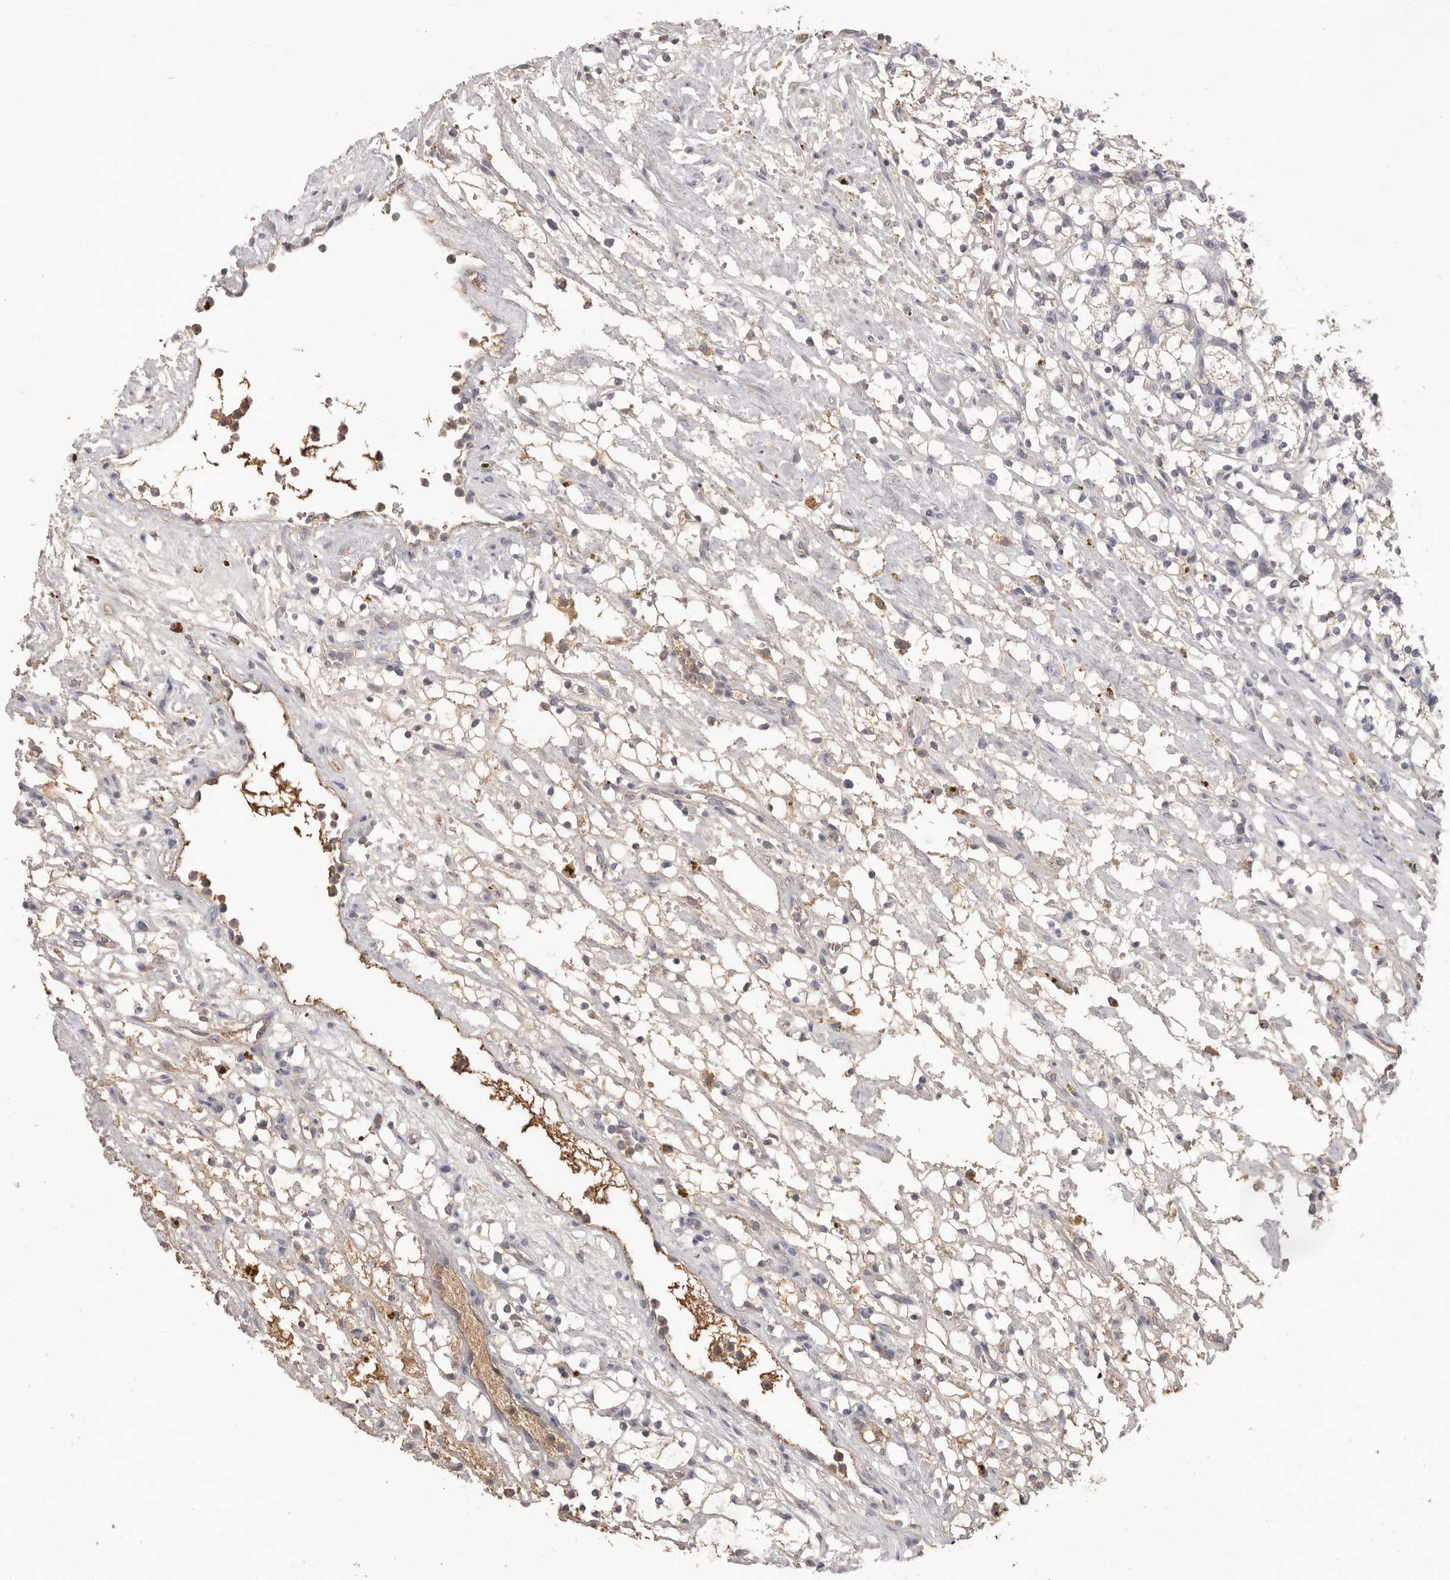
{"staining": {"intensity": "negative", "quantity": "none", "location": "none"}, "tissue": "renal cancer", "cell_type": "Tumor cells", "image_type": "cancer", "snomed": [{"axis": "morphology", "description": "Adenocarcinoma, NOS"}, {"axis": "topography", "description": "Kidney"}], "caption": "DAB immunohistochemical staining of human renal cancer (adenocarcinoma) exhibits no significant positivity in tumor cells. (Immunohistochemistry (ihc), brightfield microscopy, high magnification).", "gene": "HCAR2", "patient": {"sex": "female", "age": 69}}